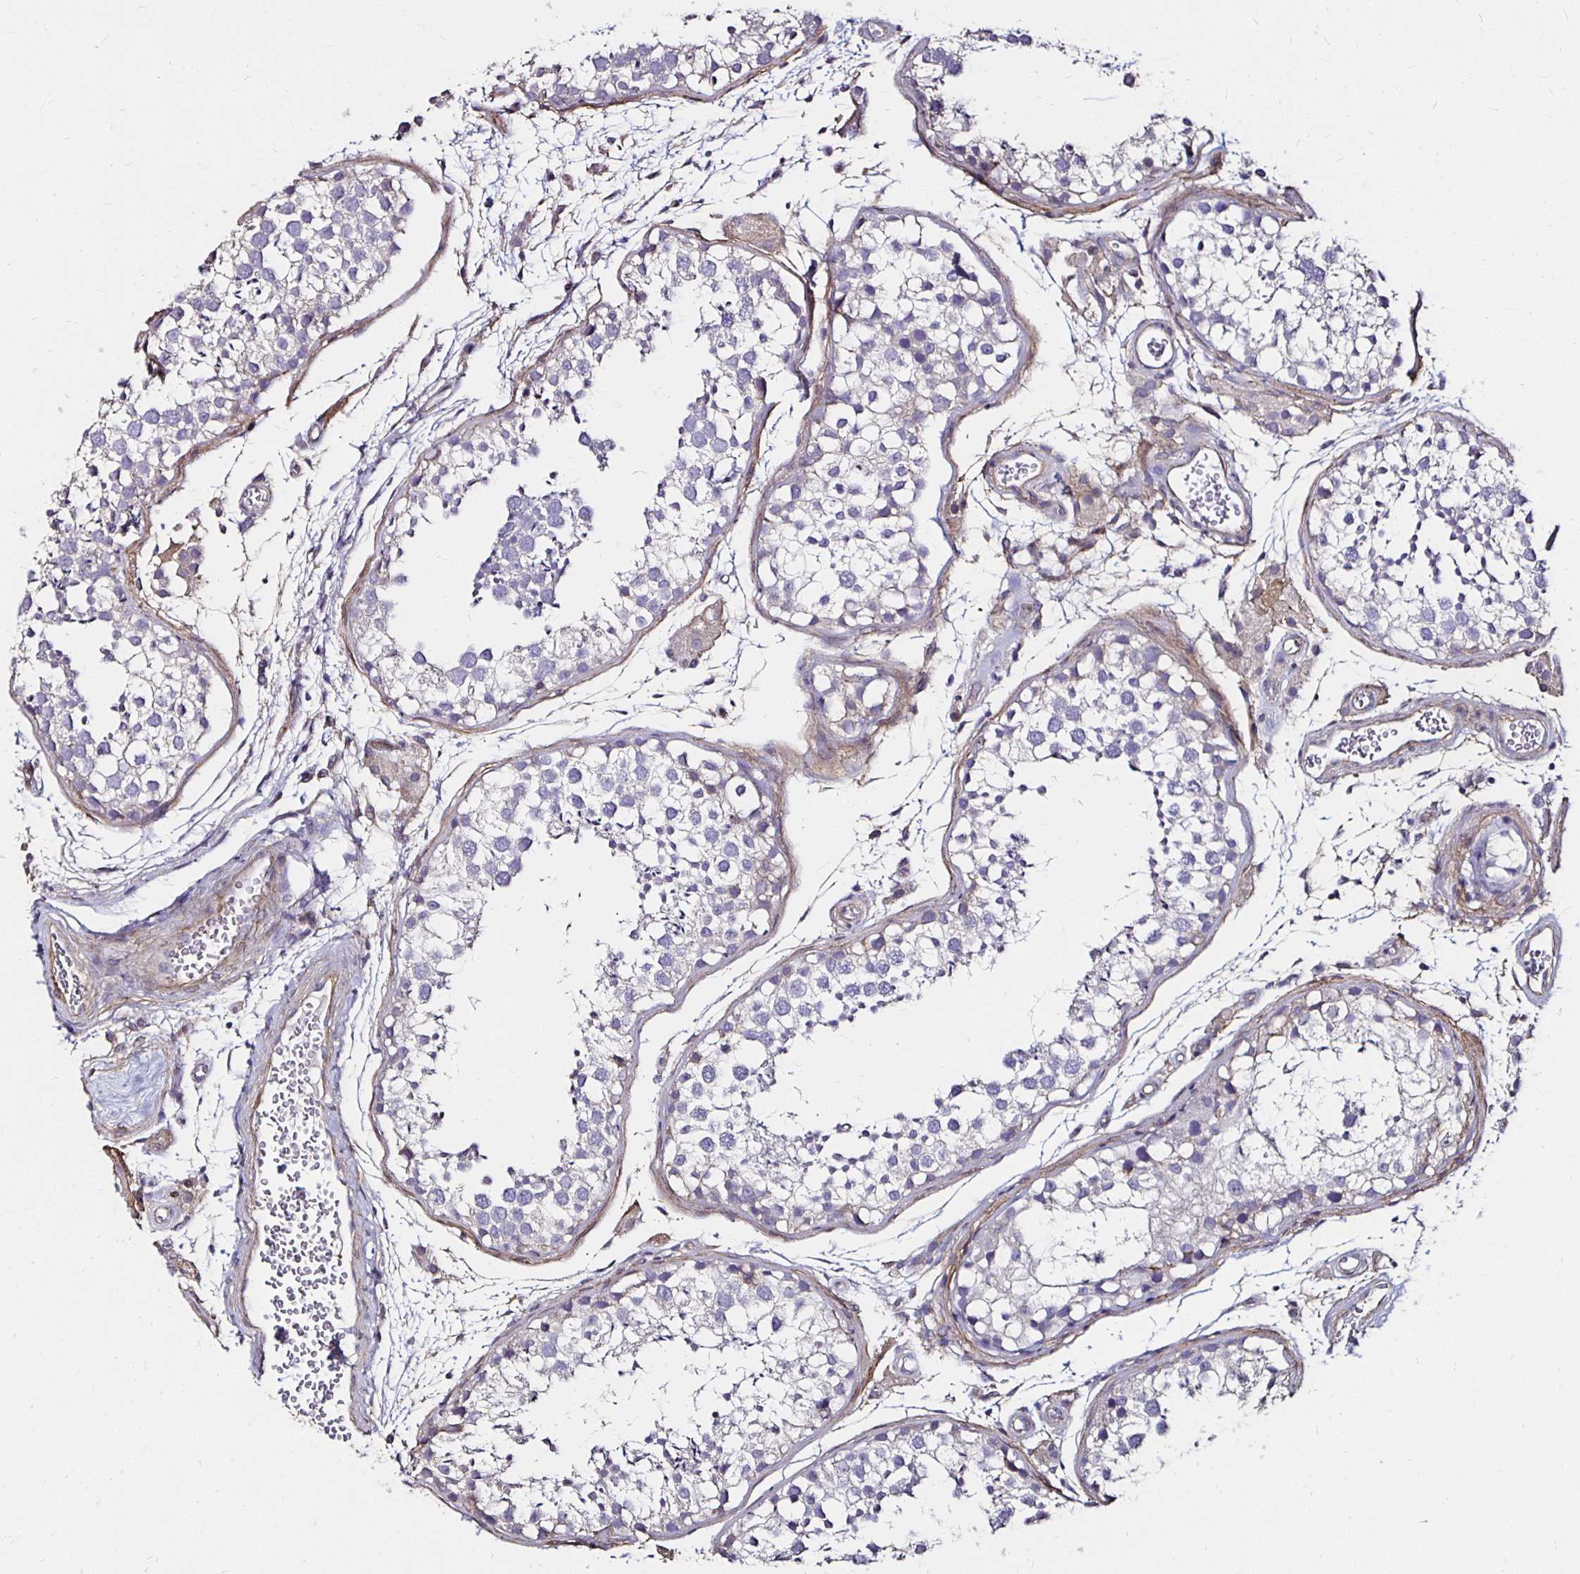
{"staining": {"intensity": "negative", "quantity": "none", "location": "none"}, "tissue": "testis", "cell_type": "Cells in seminiferous ducts", "image_type": "normal", "snomed": [{"axis": "morphology", "description": "Normal tissue, NOS"}, {"axis": "morphology", "description": "Seminoma, NOS"}, {"axis": "topography", "description": "Testis"}], "caption": "Immunohistochemistry of normal testis demonstrates no staining in cells in seminiferous ducts.", "gene": "ITGB1", "patient": {"sex": "male", "age": 29}}